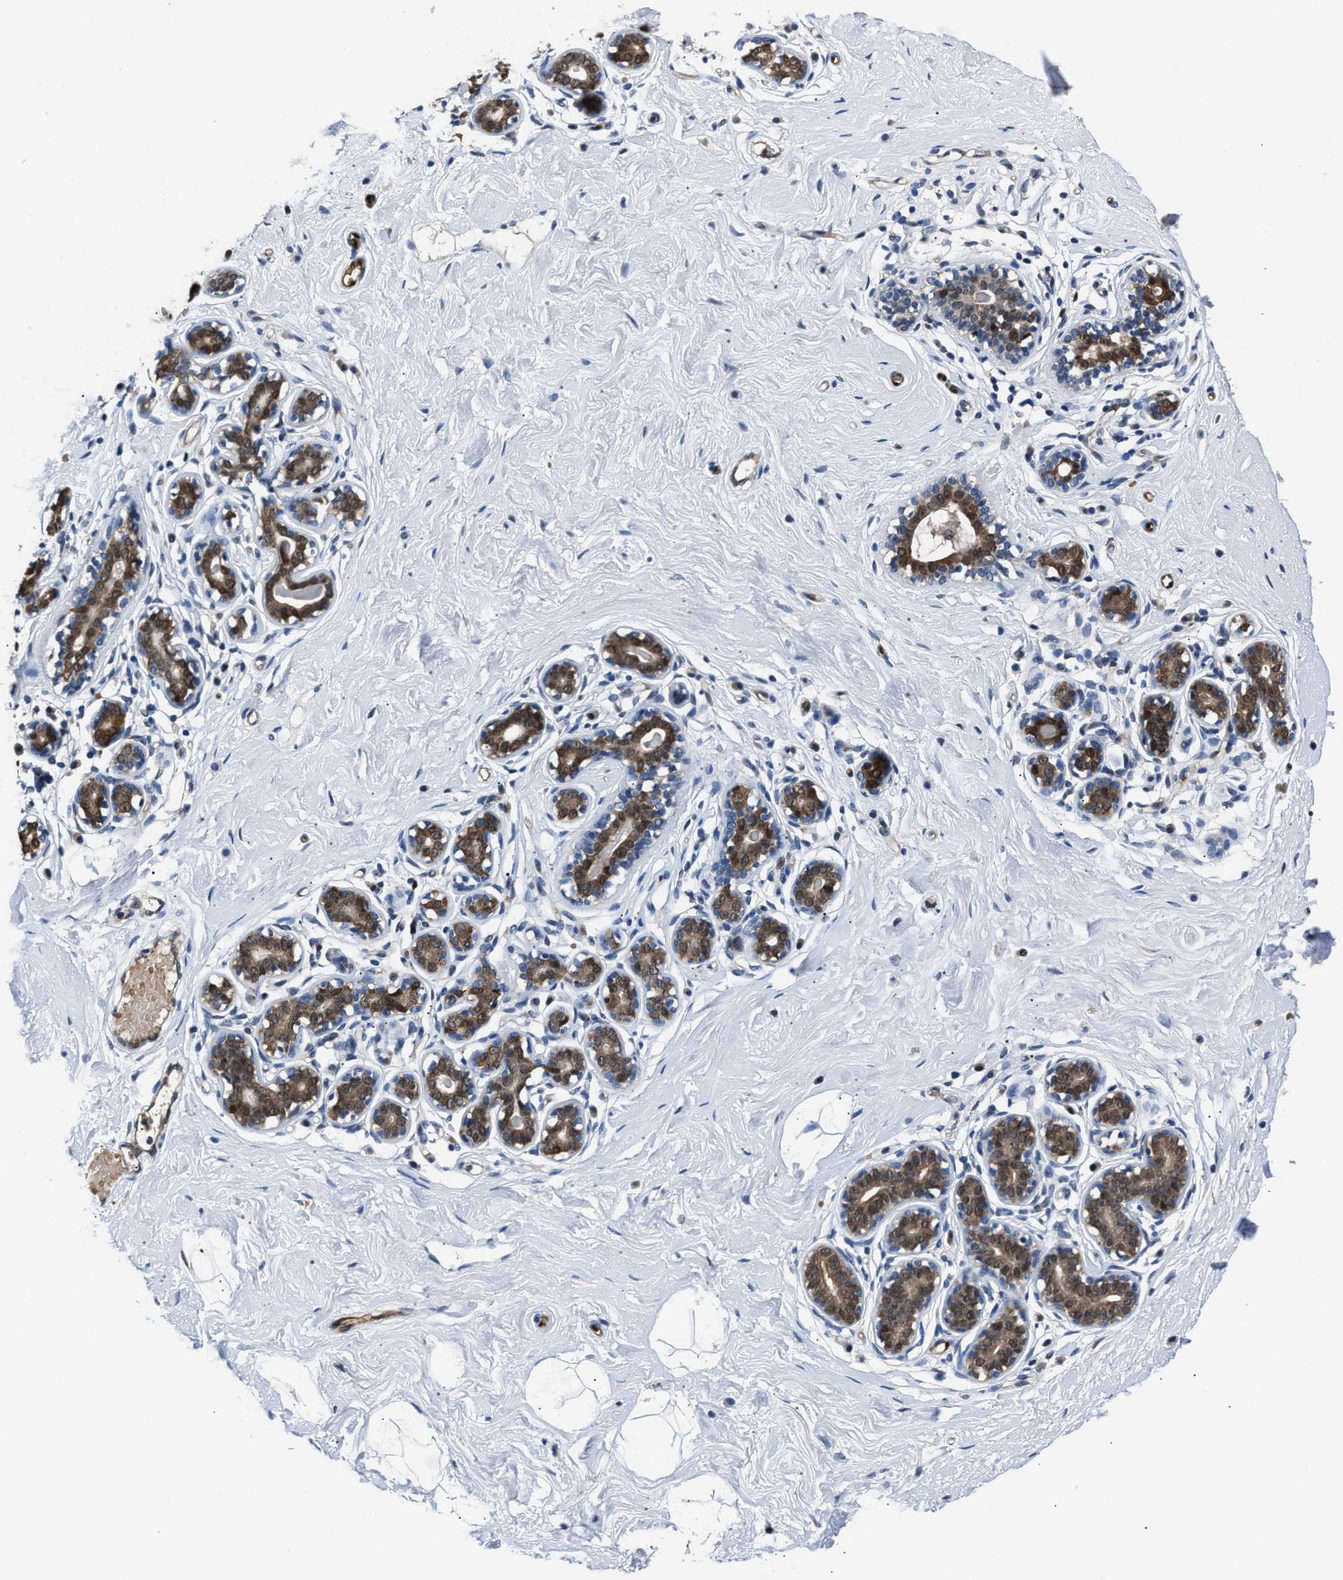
{"staining": {"intensity": "moderate", "quantity": ">75%", "location": "cytoplasmic/membranous"}, "tissue": "breast", "cell_type": "Adipocytes", "image_type": "normal", "snomed": [{"axis": "morphology", "description": "Normal tissue, NOS"}, {"axis": "topography", "description": "Breast"}], "caption": "Moderate cytoplasmic/membranous expression for a protein is appreciated in about >75% of adipocytes of normal breast using immunohistochemistry.", "gene": "PPA1", "patient": {"sex": "female", "age": 23}}